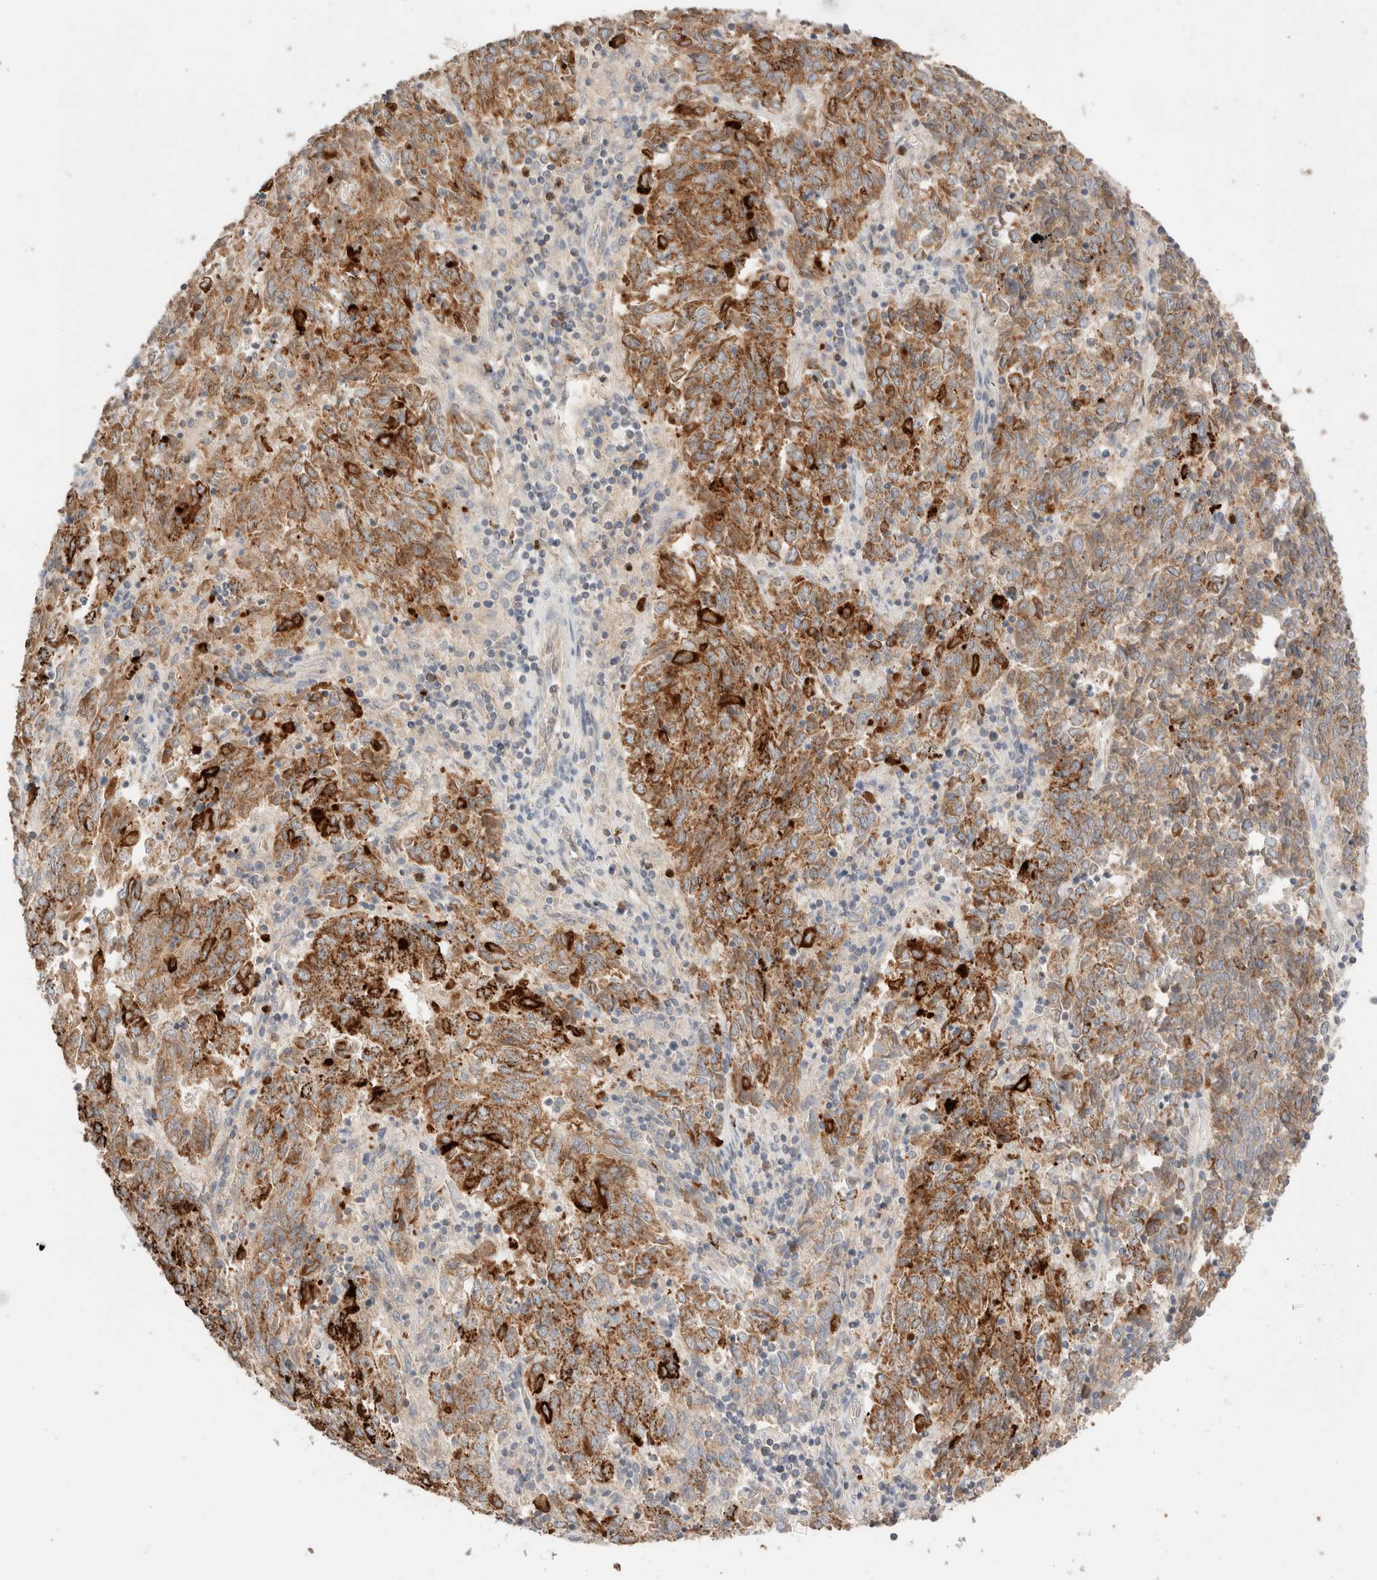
{"staining": {"intensity": "strong", "quantity": ">75%", "location": "cytoplasmic/membranous"}, "tissue": "endometrial cancer", "cell_type": "Tumor cells", "image_type": "cancer", "snomed": [{"axis": "morphology", "description": "Adenocarcinoma, NOS"}, {"axis": "topography", "description": "Endometrium"}], "caption": "Protein staining by immunohistochemistry (IHC) demonstrates strong cytoplasmic/membranous positivity in approximately >75% of tumor cells in endometrial cancer.", "gene": "TRIM41", "patient": {"sex": "female", "age": 80}}